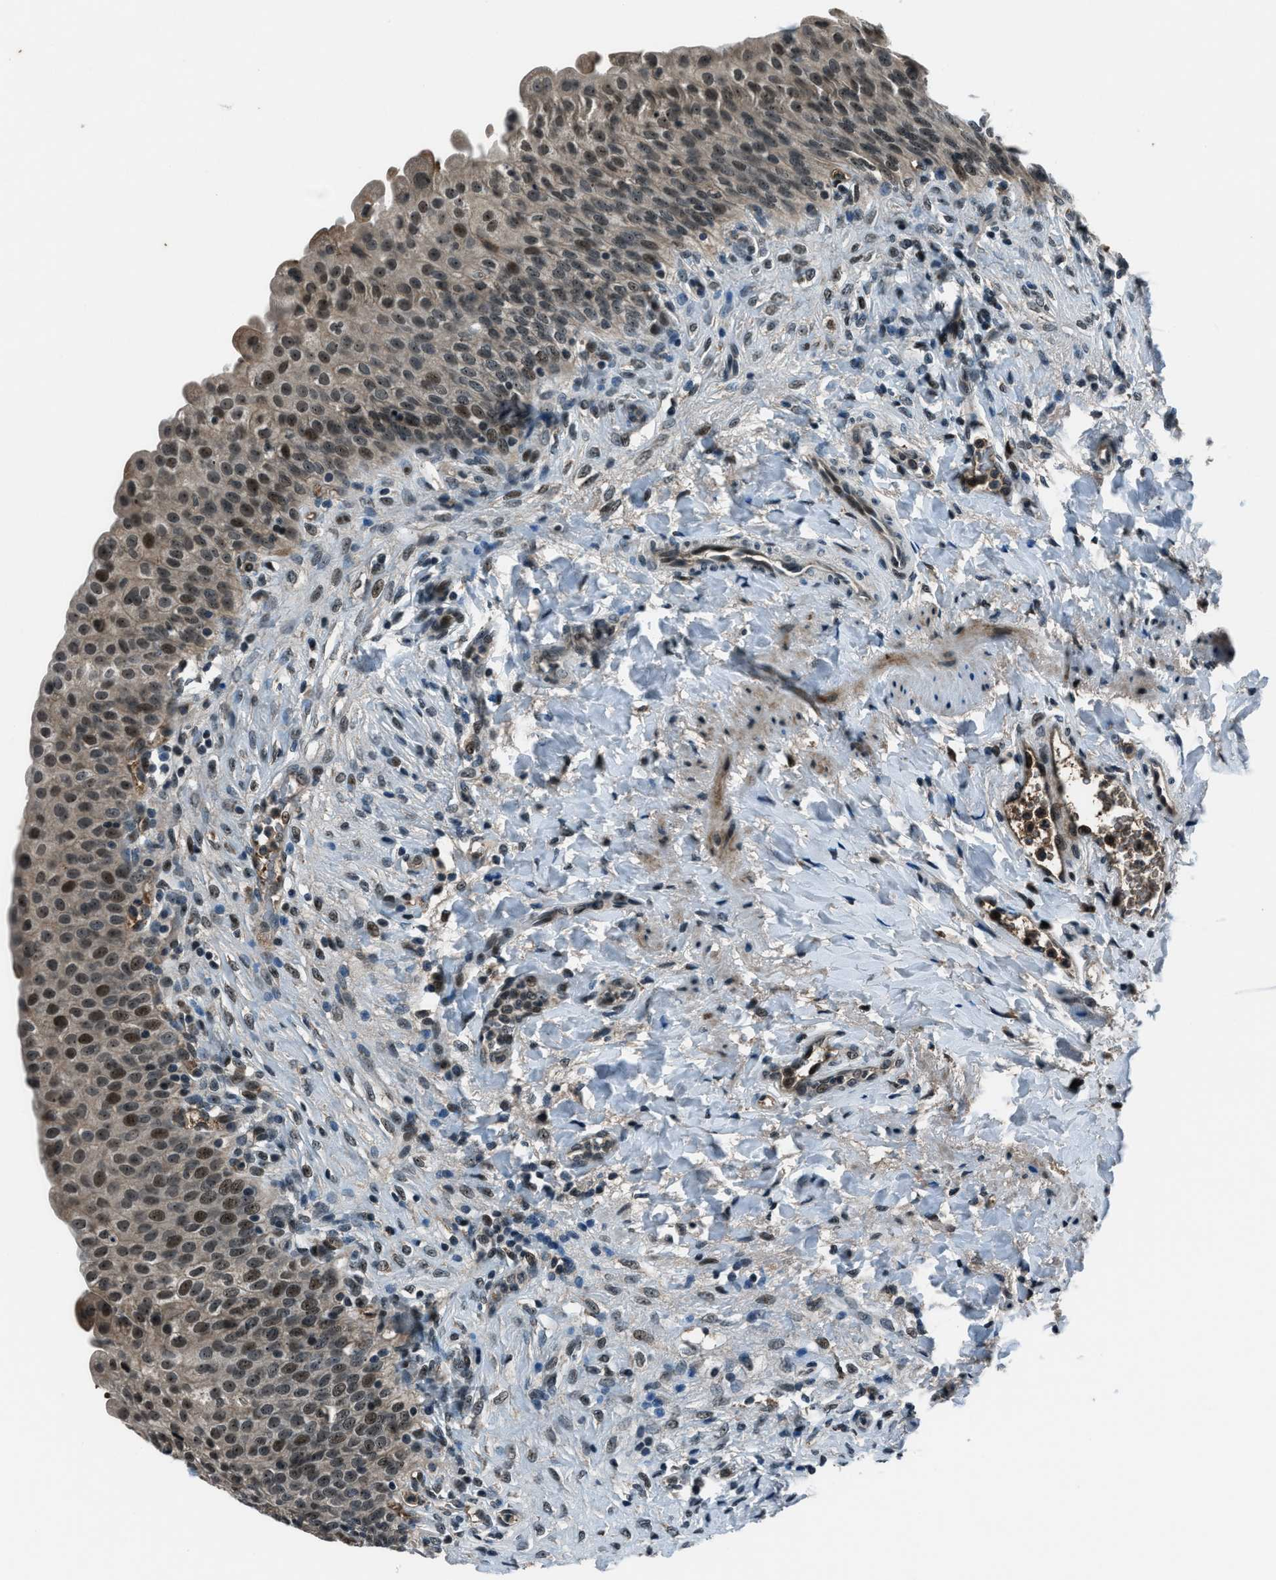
{"staining": {"intensity": "moderate", "quantity": "25%-75%", "location": "nuclear"}, "tissue": "urinary bladder", "cell_type": "Urothelial cells", "image_type": "normal", "snomed": [{"axis": "morphology", "description": "Urothelial carcinoma, High grade"}, {"axis": "topography", "description": "Urinary bladder"}], "caption": "High-magnification brightfield microscopy of unremarkable urinary bladder stained with DAB (brown) and counterstained with hematoxylin (blue). urothelial cells exhibit moderate nuclear expression is appreciated in approximately25%-75% of cells. (Brightfield microscopy of DAB IHC at high magnification).", "gene": "ACTL9", "patient": {"sex": "male", "age": 46}}